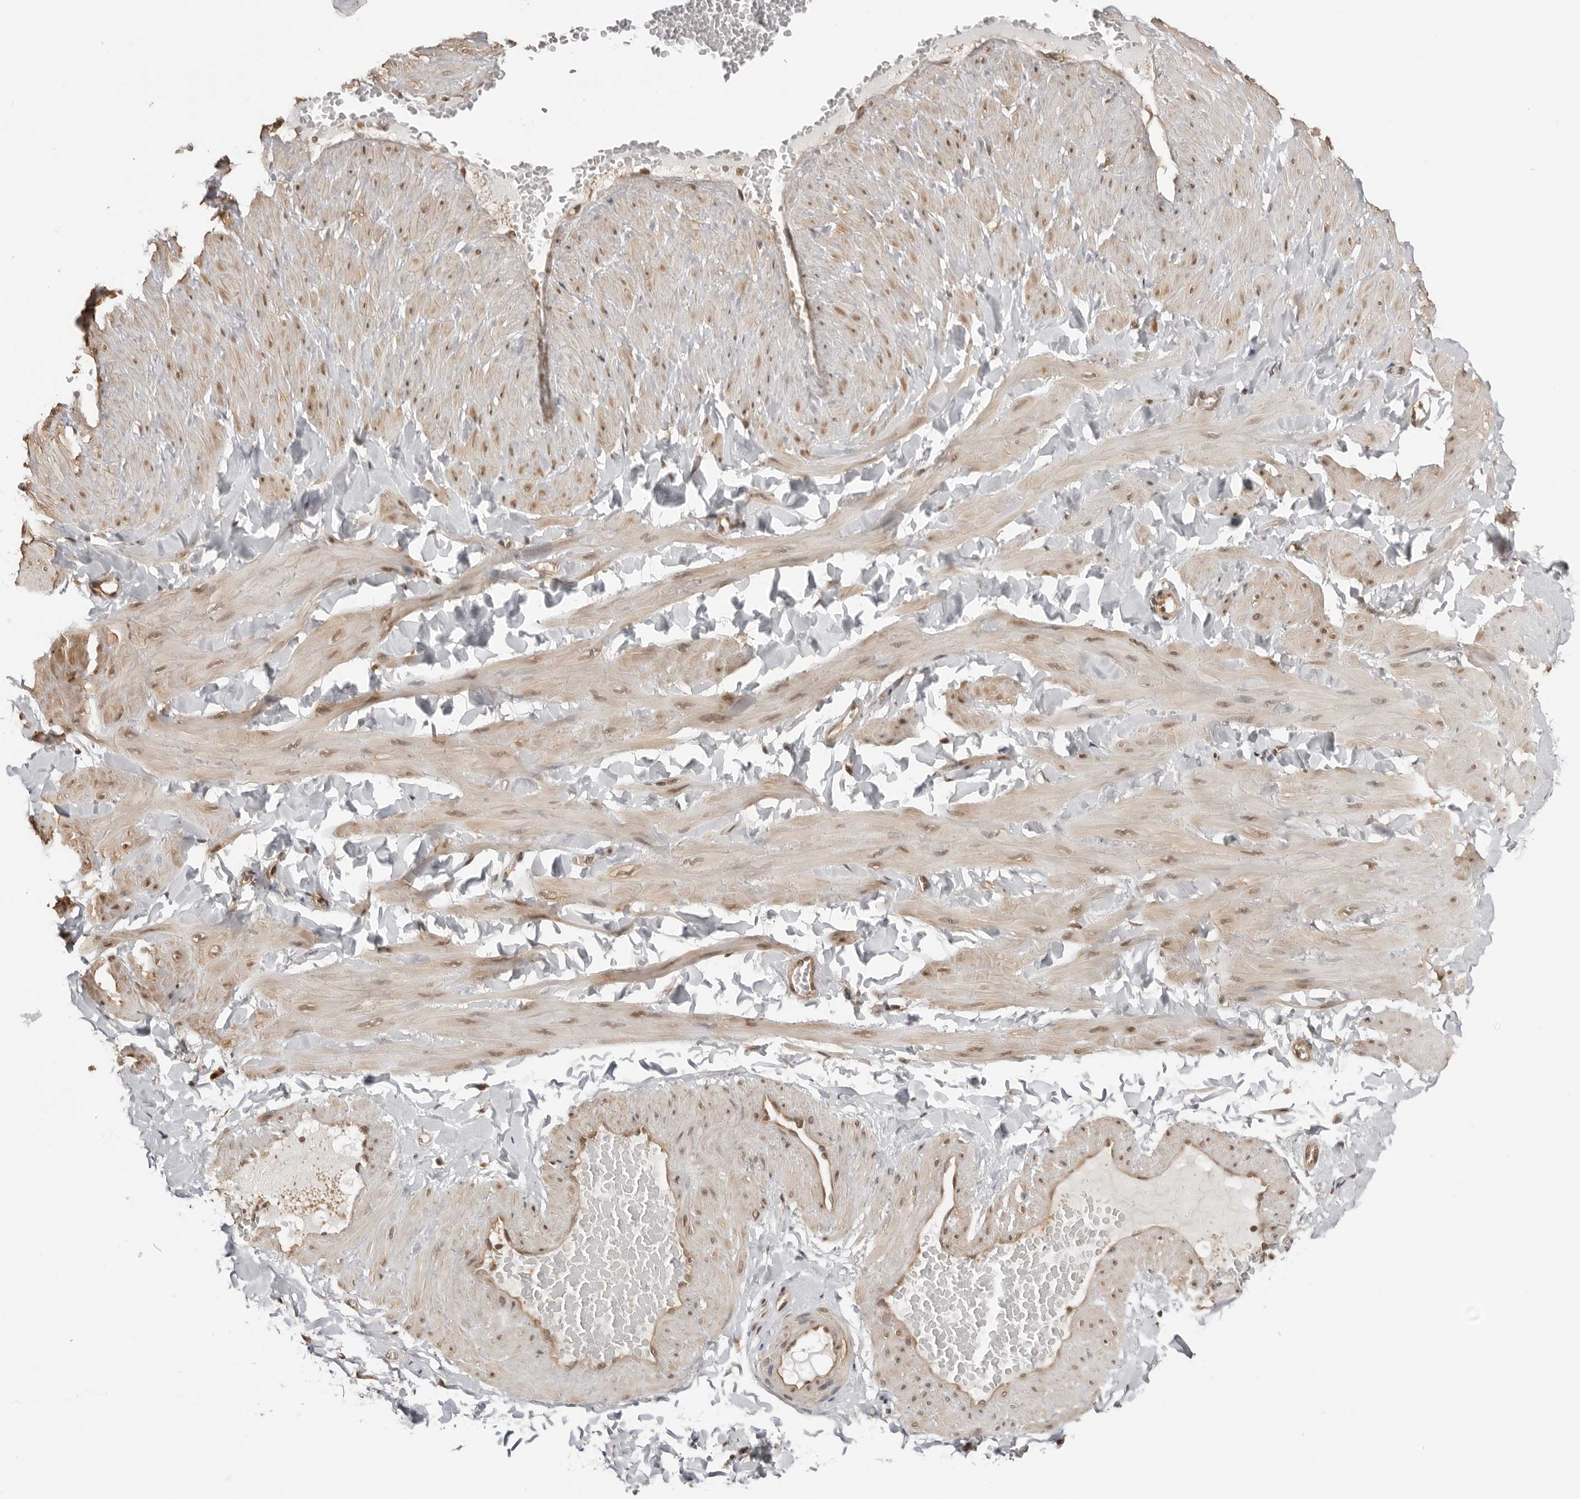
{"staining": {"intensity": "moderate", "quantity": ">75%", "location": "nuclear"}, "tissue": "adipose tissue", "cell_type": "Adipocytes", "image_type": "normal", "snomed": [{"axis": "morphology", "description": "Normal tissue, NOS"}, {"axis": "topography", "description": "Adipose tissue"}, {"axis": "topography", "description": "Vascular tissue"}, {"axis": "topography", "description": "Peripheral nerve tissue"}], "caption": "IHC of benign adipose tissue displays medium levels of moderate nuclear positivity in about >75% of adipocytes.", "gene": "SDE2", "patient": {"sex": "male", "age": 25}}